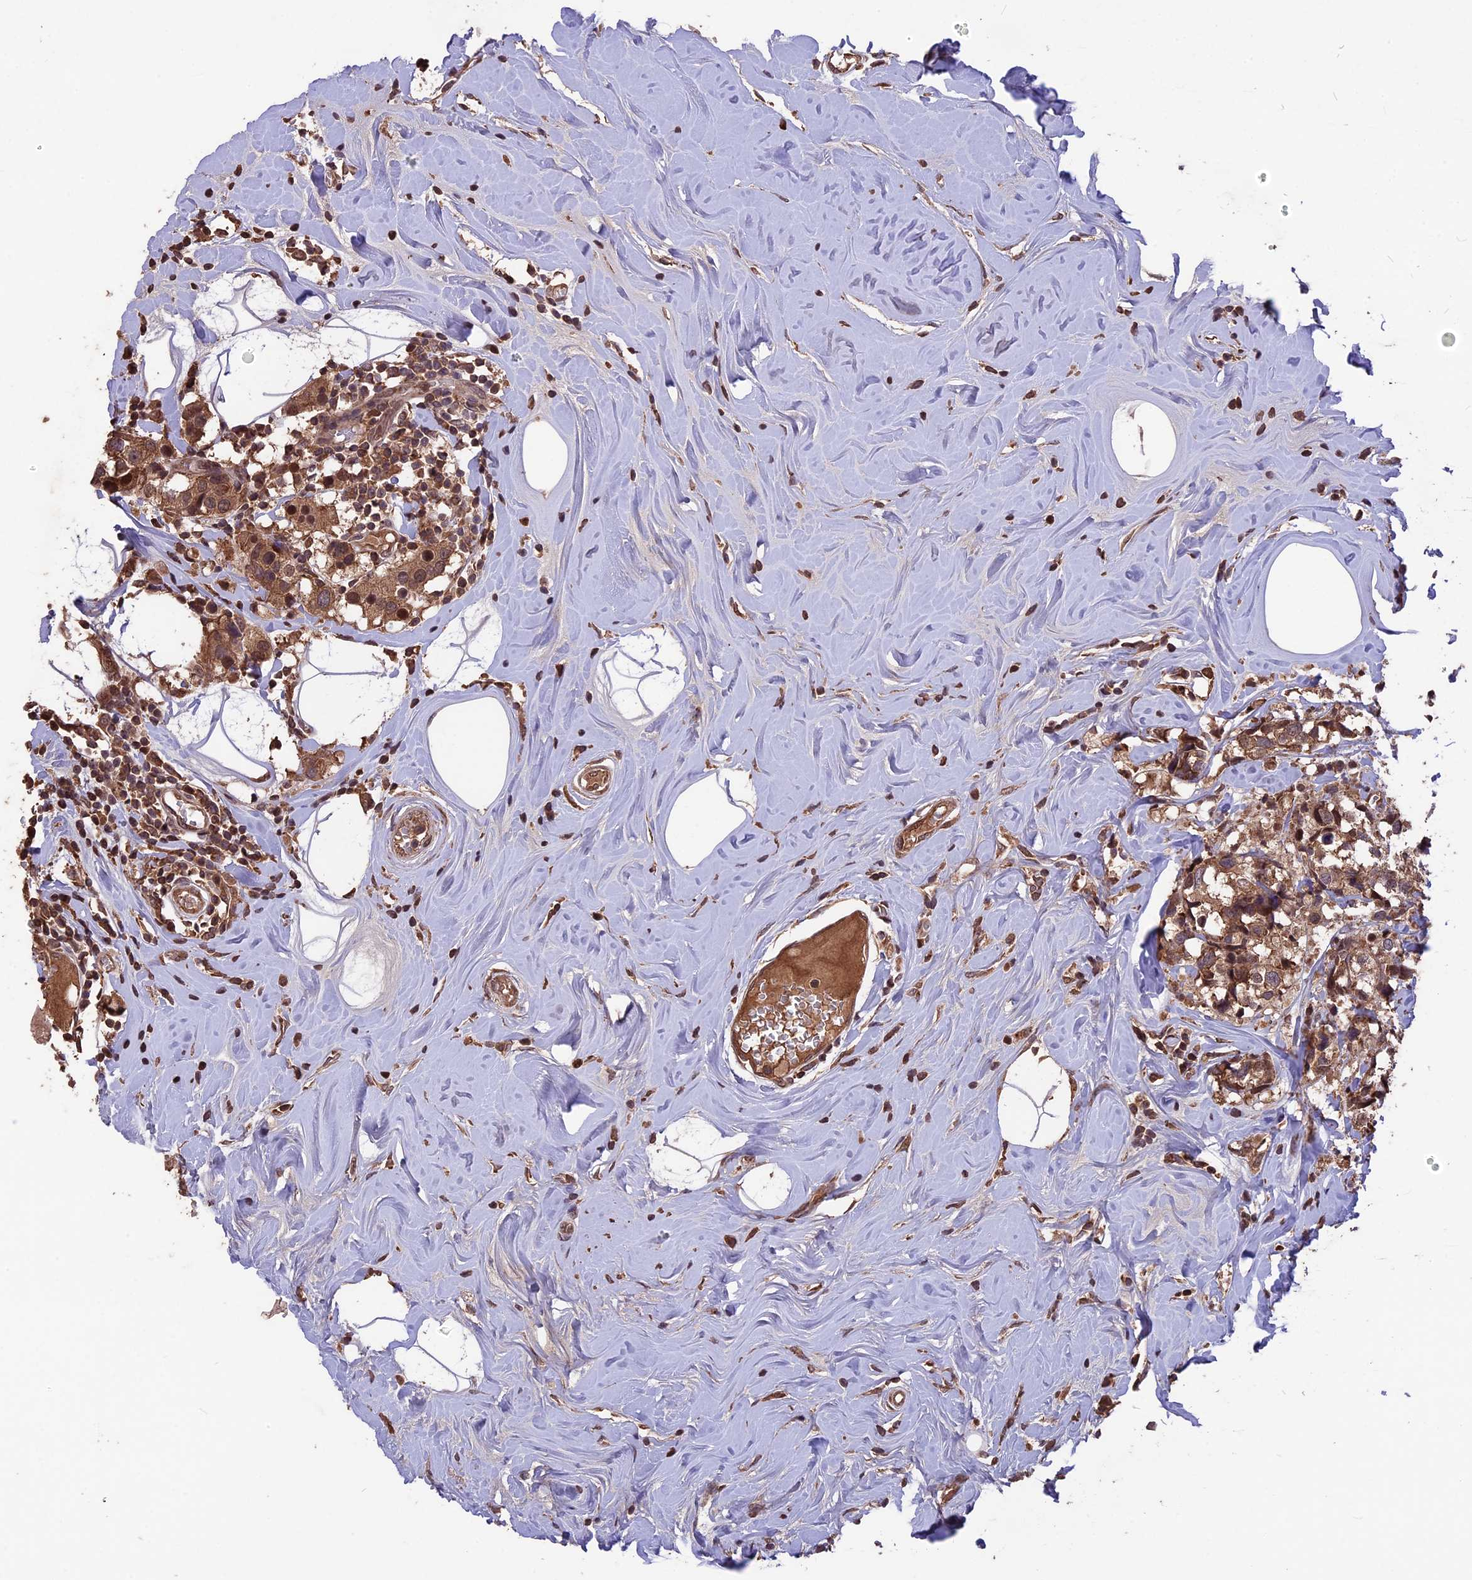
{"staining": {"intensity": "moderate", "quantity": ">75%", "location": "cytoplasmic/membranous,nuclear"}, "tissue": "breast cancer", "cell_type": "Tumor cells", "image_type": "cancer", "snomed": [{"axis": "morphology", "description": "Lobular carcinoma"}, {"axis": "topography", "description": "Breast"}], "caption": "Breast cancer was stained to show a protein in brown. There is medium levels of moderate cytoplasmic/membranous and nuclear positivity in approximately >75% of tumor cells. The staining was performed using DAB to visualize the protein expression in brown, while the nuclei were stained in blue with hematoxylin (Magnification: 20x).", "gene": "ZNF598", "patient": {"sex": "female", "age": 59}}